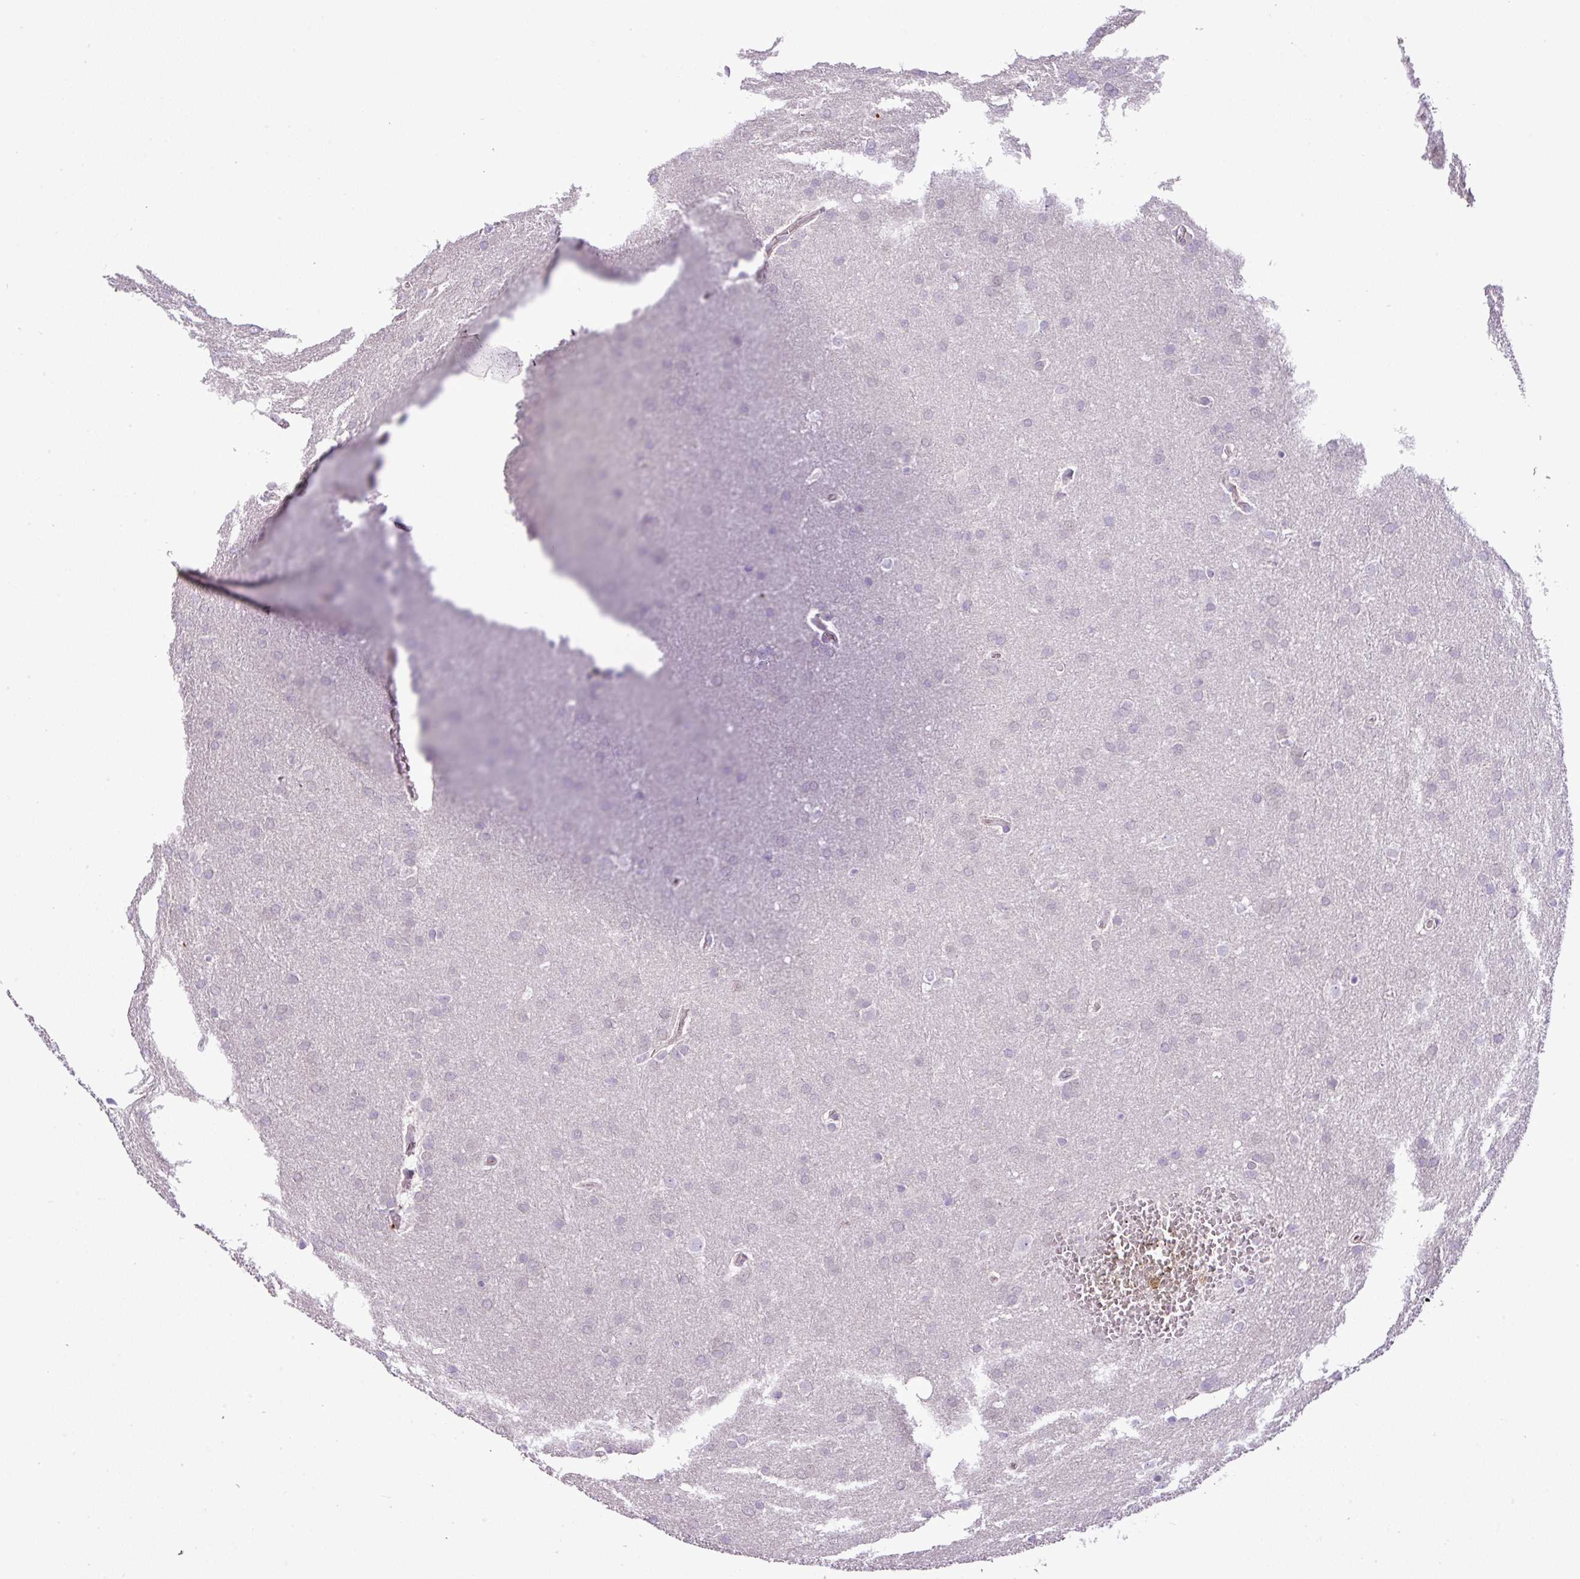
{"staining": {"intensity": "negative", "quantity": "none", "location": "none"}, "tissue": "glioma", "cell_type": "Tumor cells", "image_type": "cancer", "snomed": [{"axis": "morphology", "description": "Glioma, malignant, Low grade"}, {"axis": "topography", "description": "Brain"}], "caption": "Immunohistochemistry histopathology image of neoplastic tissue: glioma stained with DAB (3,3'-diaminobenzidine) shows no significant protein positivity in tumor cells.", "gene": "NBEAL2", "patient": {"sex": "female", "age": 32}}